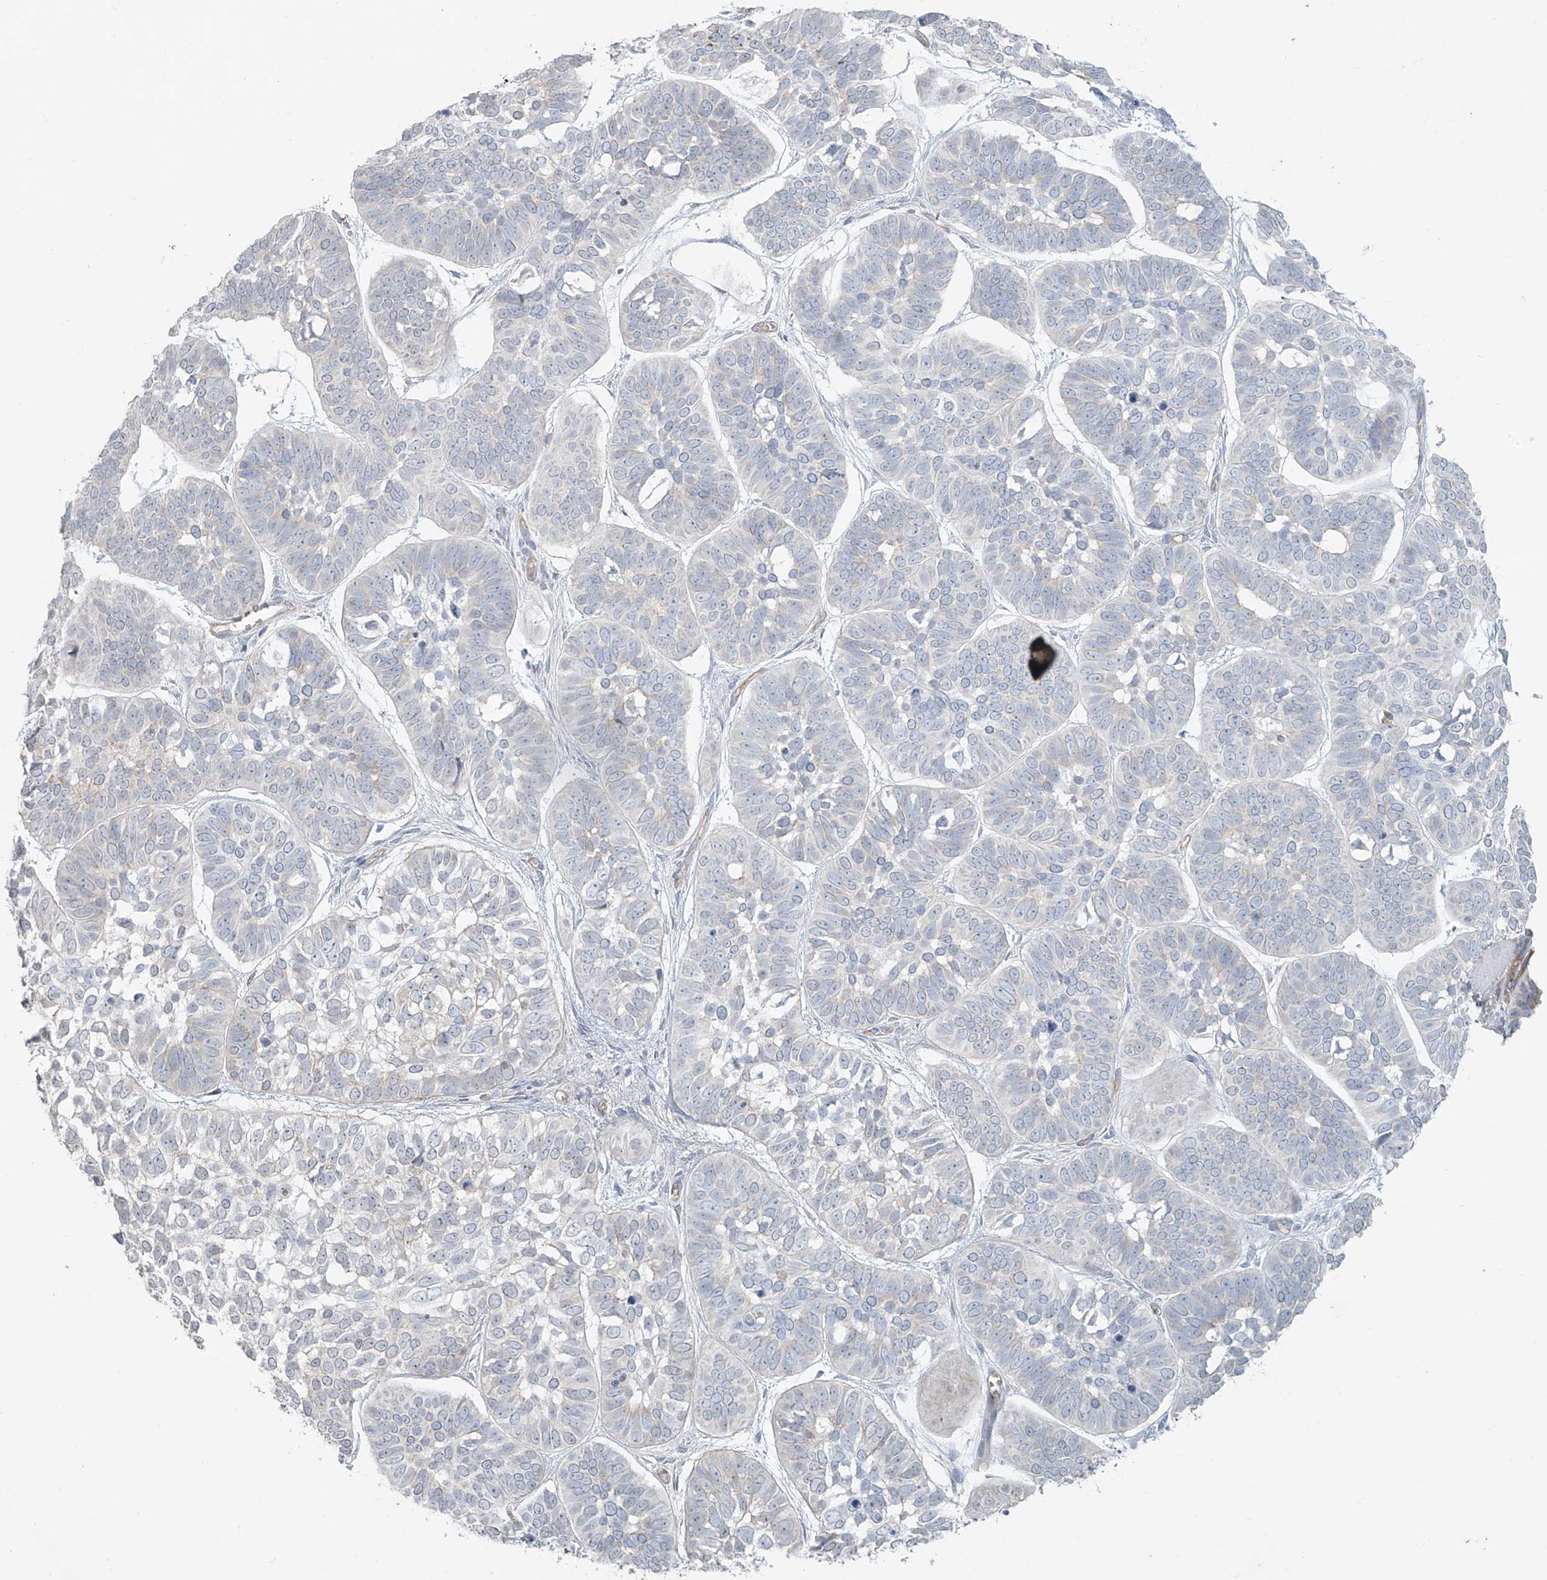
{"staining": {"intensity": "negative", "quantity": "none", "location": "none"}, "tissue": "skin cancer", "cell_type": "Tumor cells", "image_type": "cancer", "snomed": [{"axis": "morphology", "description": "Basal cell carcinoma"}, {"axis": "topography", "description": "Skin"}], "caption": "A high-resolution image shows immunohistochemistry (IHC) staining of skin cancer, which shows no significant expression in tumor cells.", "gene": "TUBE1", "patient": {"sex": "male", "age": 62}}